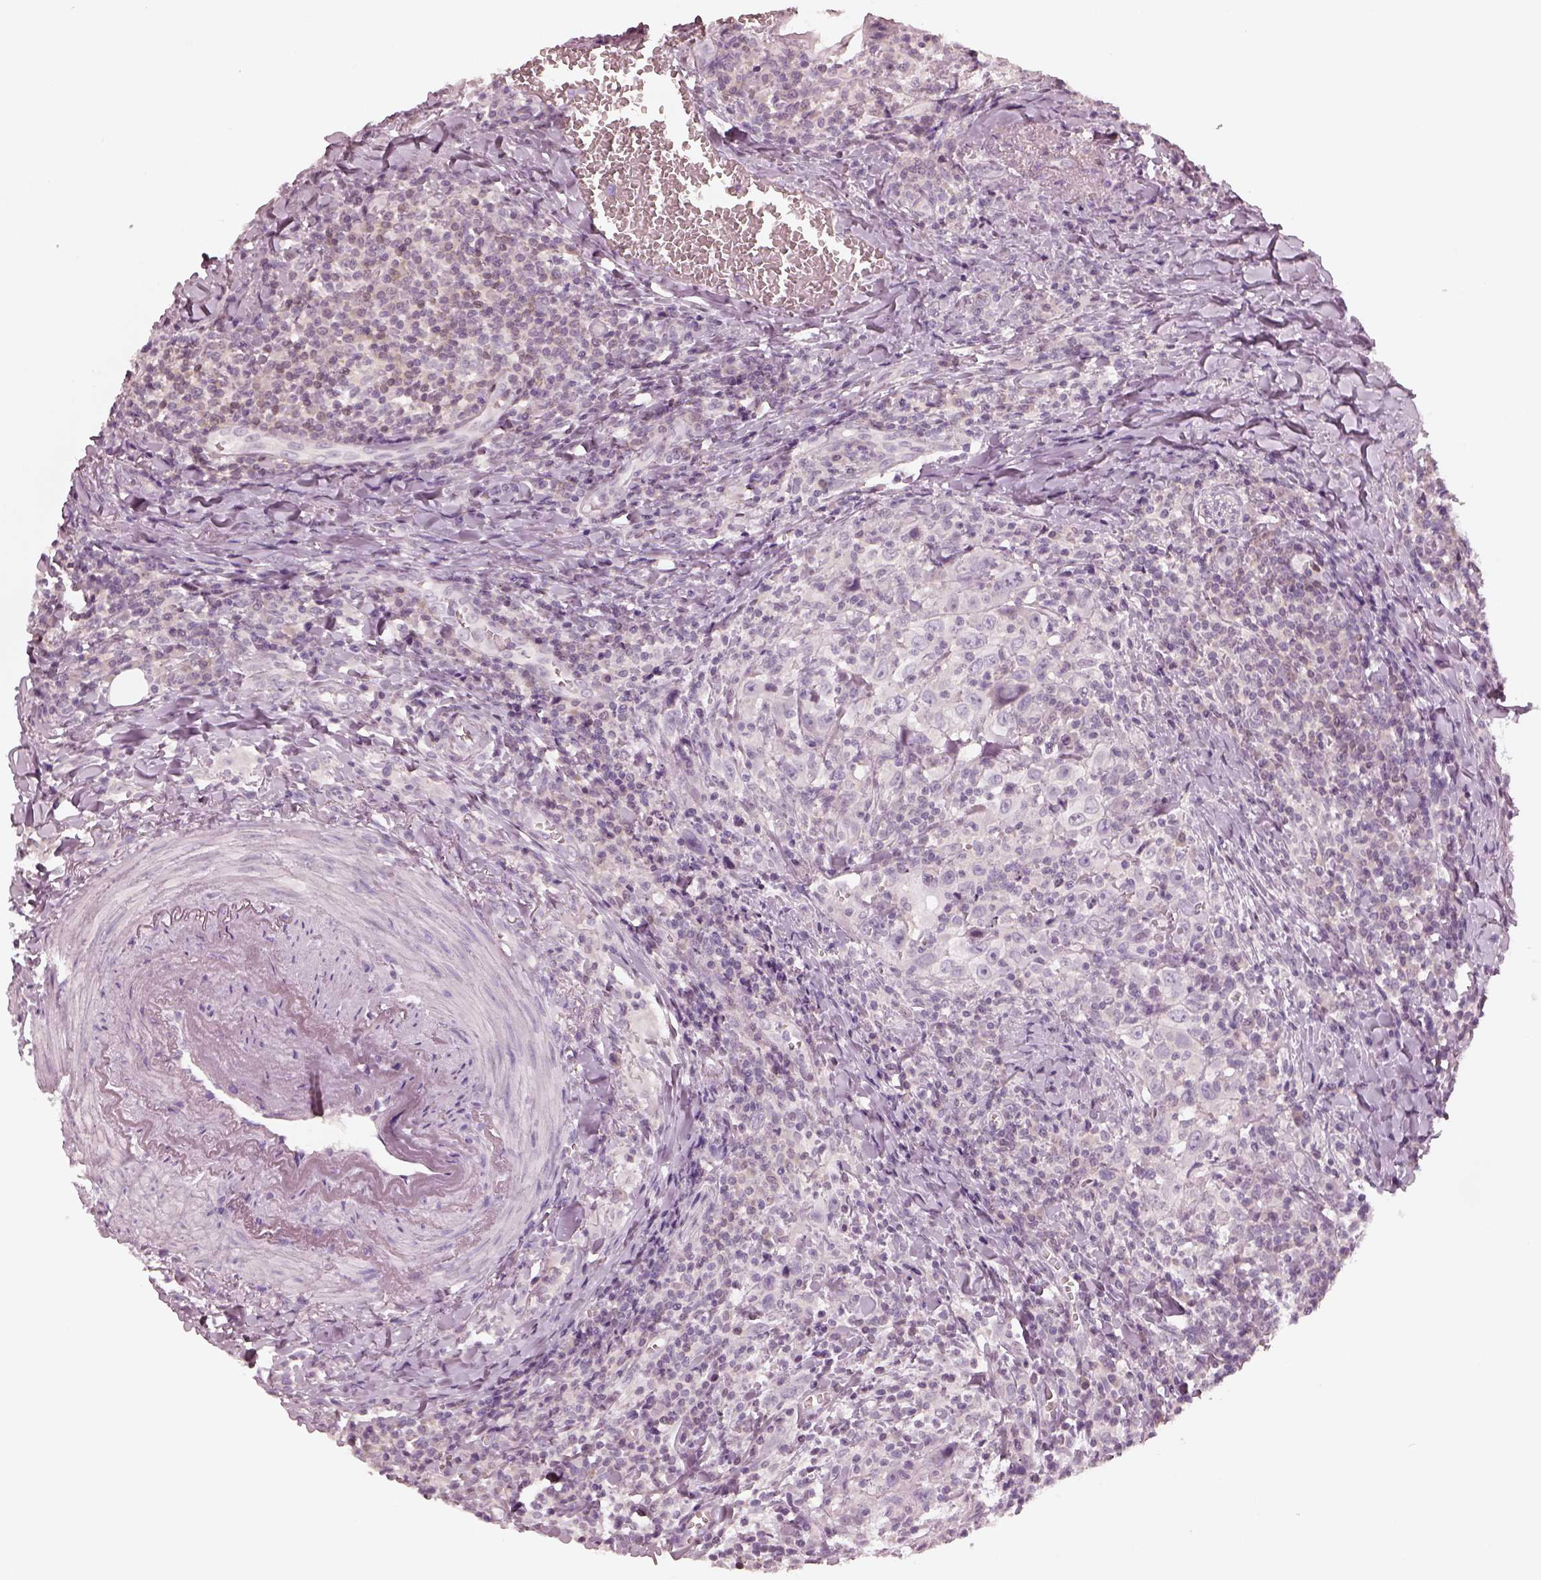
{"staining": {"intensity": "negative", "quantity": "none", "location": "none"}, "tissue": "head and neck cancer", "cell_type": "Tumor cells", "image_type": "cancer", "snomed": [{"axis": "morphology", "description": "Squamous cell carcinoma, NOS"}, {"axis": "topography", "description": "Head-Neck"}], "caption": "Head and neck cancer was stained to show a protein in brown. There is no significant positivity in tumor cells.", "gene": "EGR4", "patient": {"sex": "female", "age": 95}}